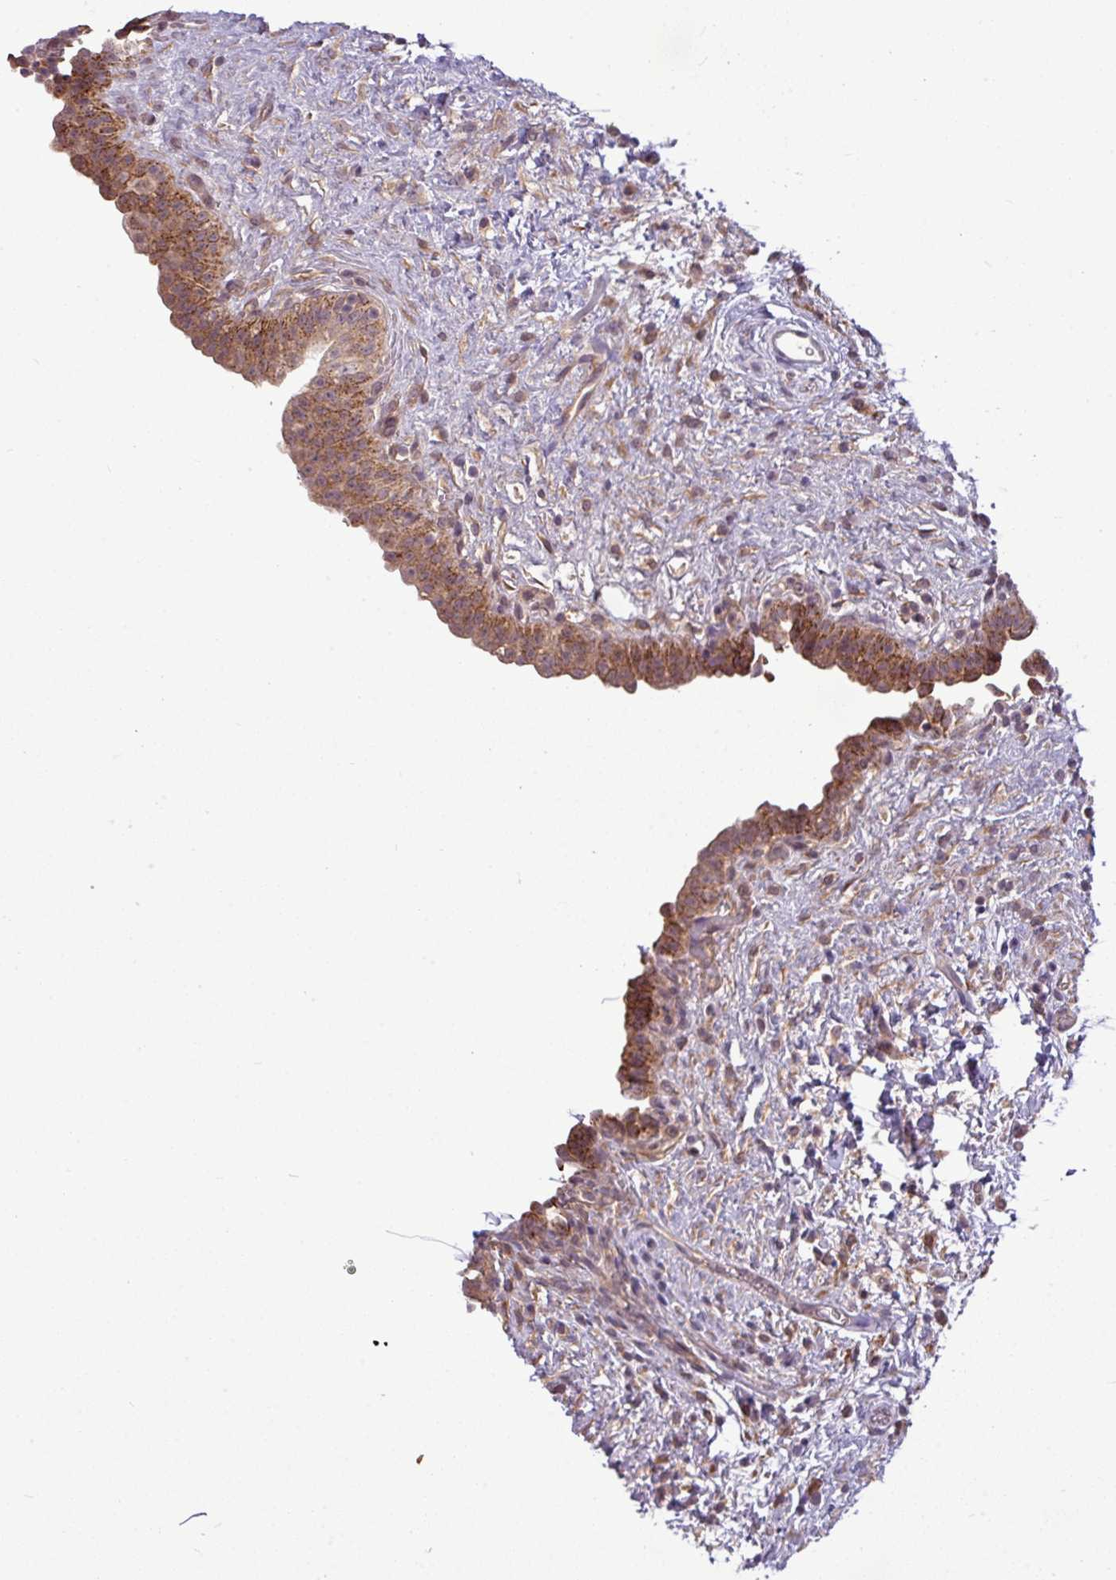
{"staining": {"intensity": "strong", "quantity": ">75%", "location": "cytoplasmic/membranous"}, "tissue": "urinary bladder", "cell_type": "Urothelial cells", "image_type": "normal", "snomed": [{"axis": "morphology", "description": "Normal tissue, NOS"}, {"axis": "topography", "description": "Urinary bladder"}], "caption": "Strong cytoplasmic/membranous protein expression is seen in about >75% of urothelial cells in urinary bladder. The protein of interest is shown in brown color, while the nuclei are stained blue.", "gene": "ZNF35", "patient": {"sex": "male", "age": 69}}